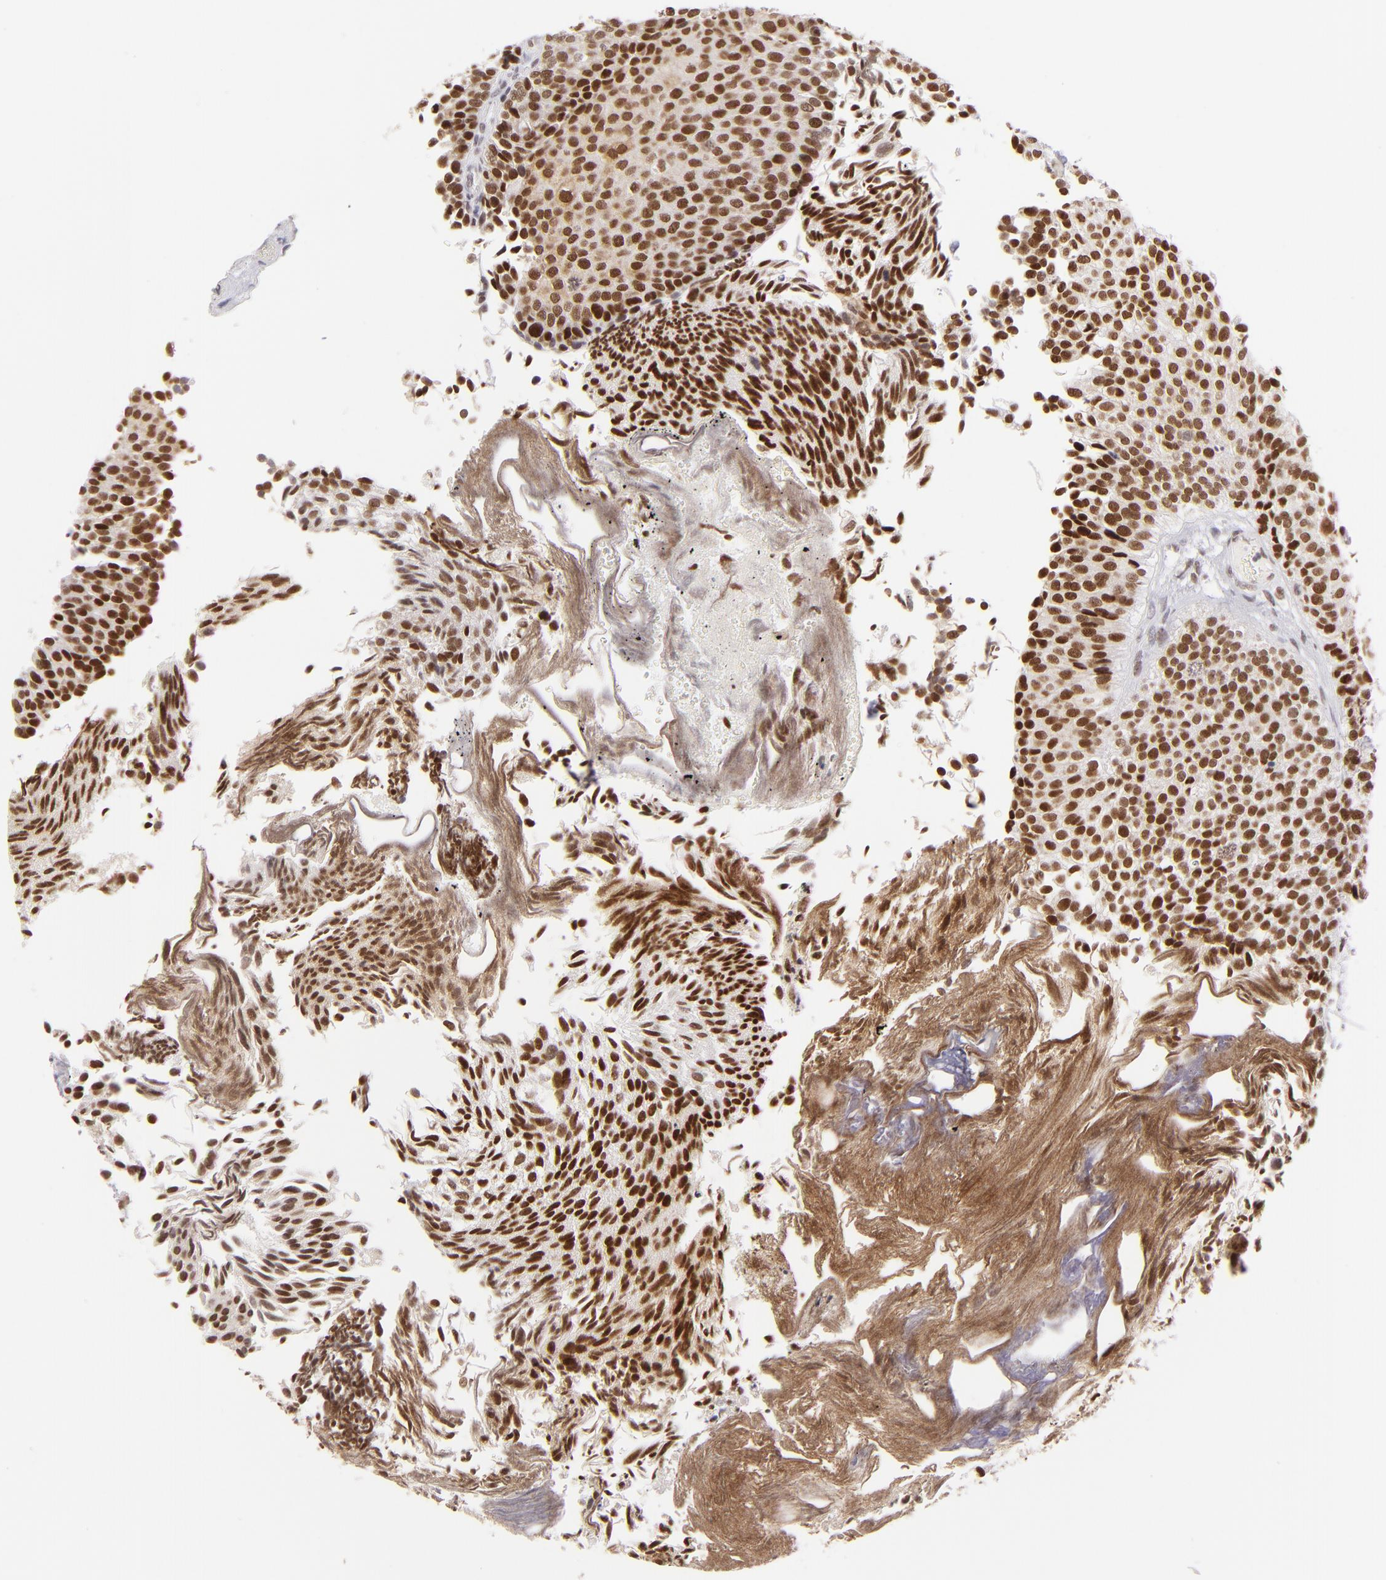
{"staining": {"intensity": "strong", "quantity": ">75%", "location": "nuclear"}, "tissue": "urothelial cancer", "cell_type": "Tumor cells", "image_type": "cancer", "snomed": [{"axis": "morphology", "description": "Urothelial carcinoma, Low grade"}, {"axis": "topography", "description": "Urinary bladder"}], "caption": "Brown immunohistochemical staining in low-grade urothelial carcinoma exhibits strong nuclear expression in about >75% of tumor cells. (IHC, brightfield microscopy, high magnification).", "gene": "POU2F1", "patient": {"sex": "male", "age": 84}}